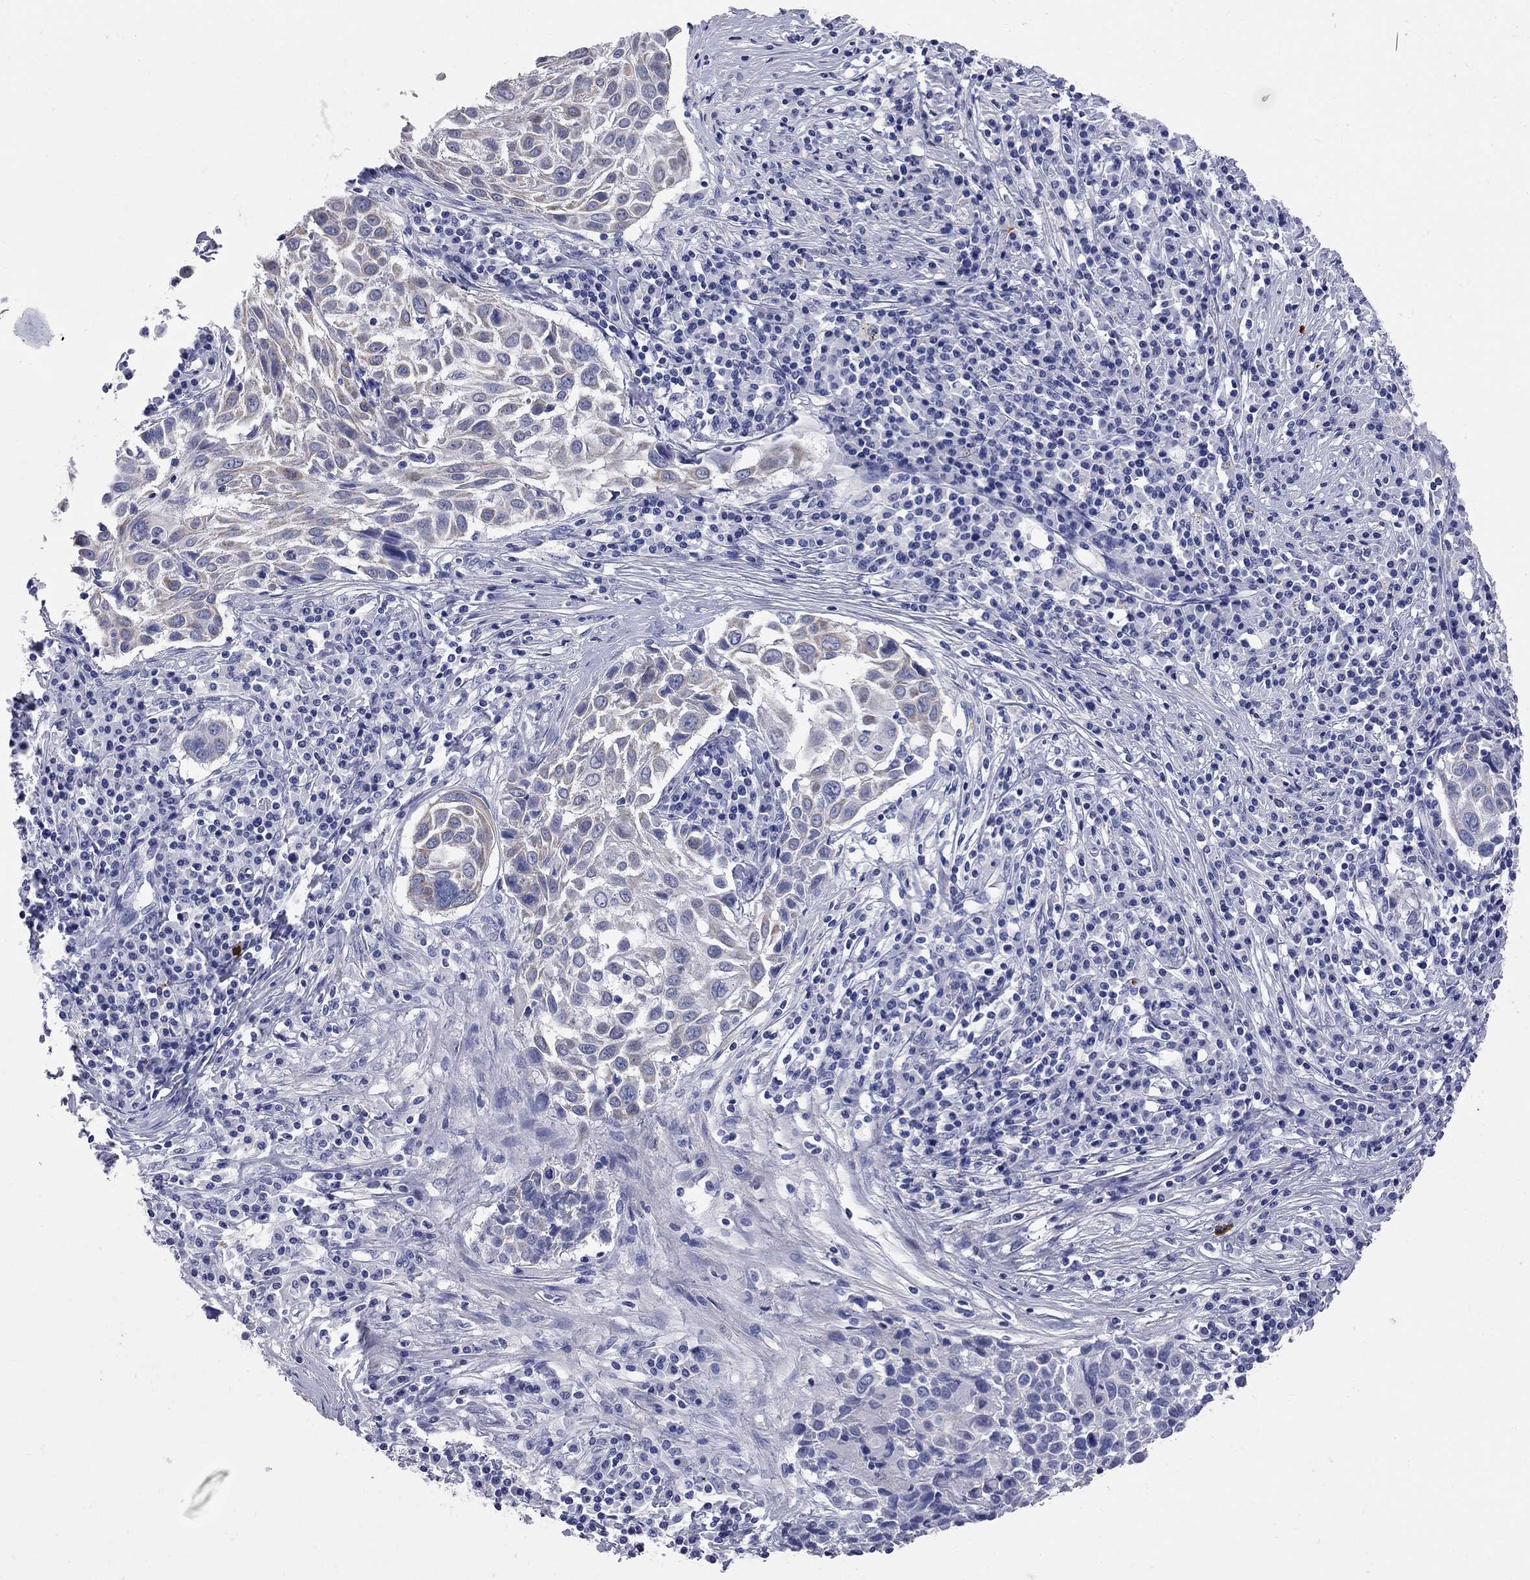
{"staining": {"intensity": "moderate", "quantity": "<25%", "location": "cytoplasmic/membranous"}, "tissue": "lung cancer", "cell_type": "Tumor cells", "image_type": "cancer", "snomed": [{"axis": "morphology", "description": "Squamous cell carcinoma, NOS"}, {"axis": "topography", "description": "Lung"}], "caption": "The image exhibits a brown stain indicating the presence of a protein in the cytoplasmic/membranous of tumor cells in squamous cell carcinoma (lung).", "gene": "FAM221B", "patient": {"sex": "male", "age": 57}}